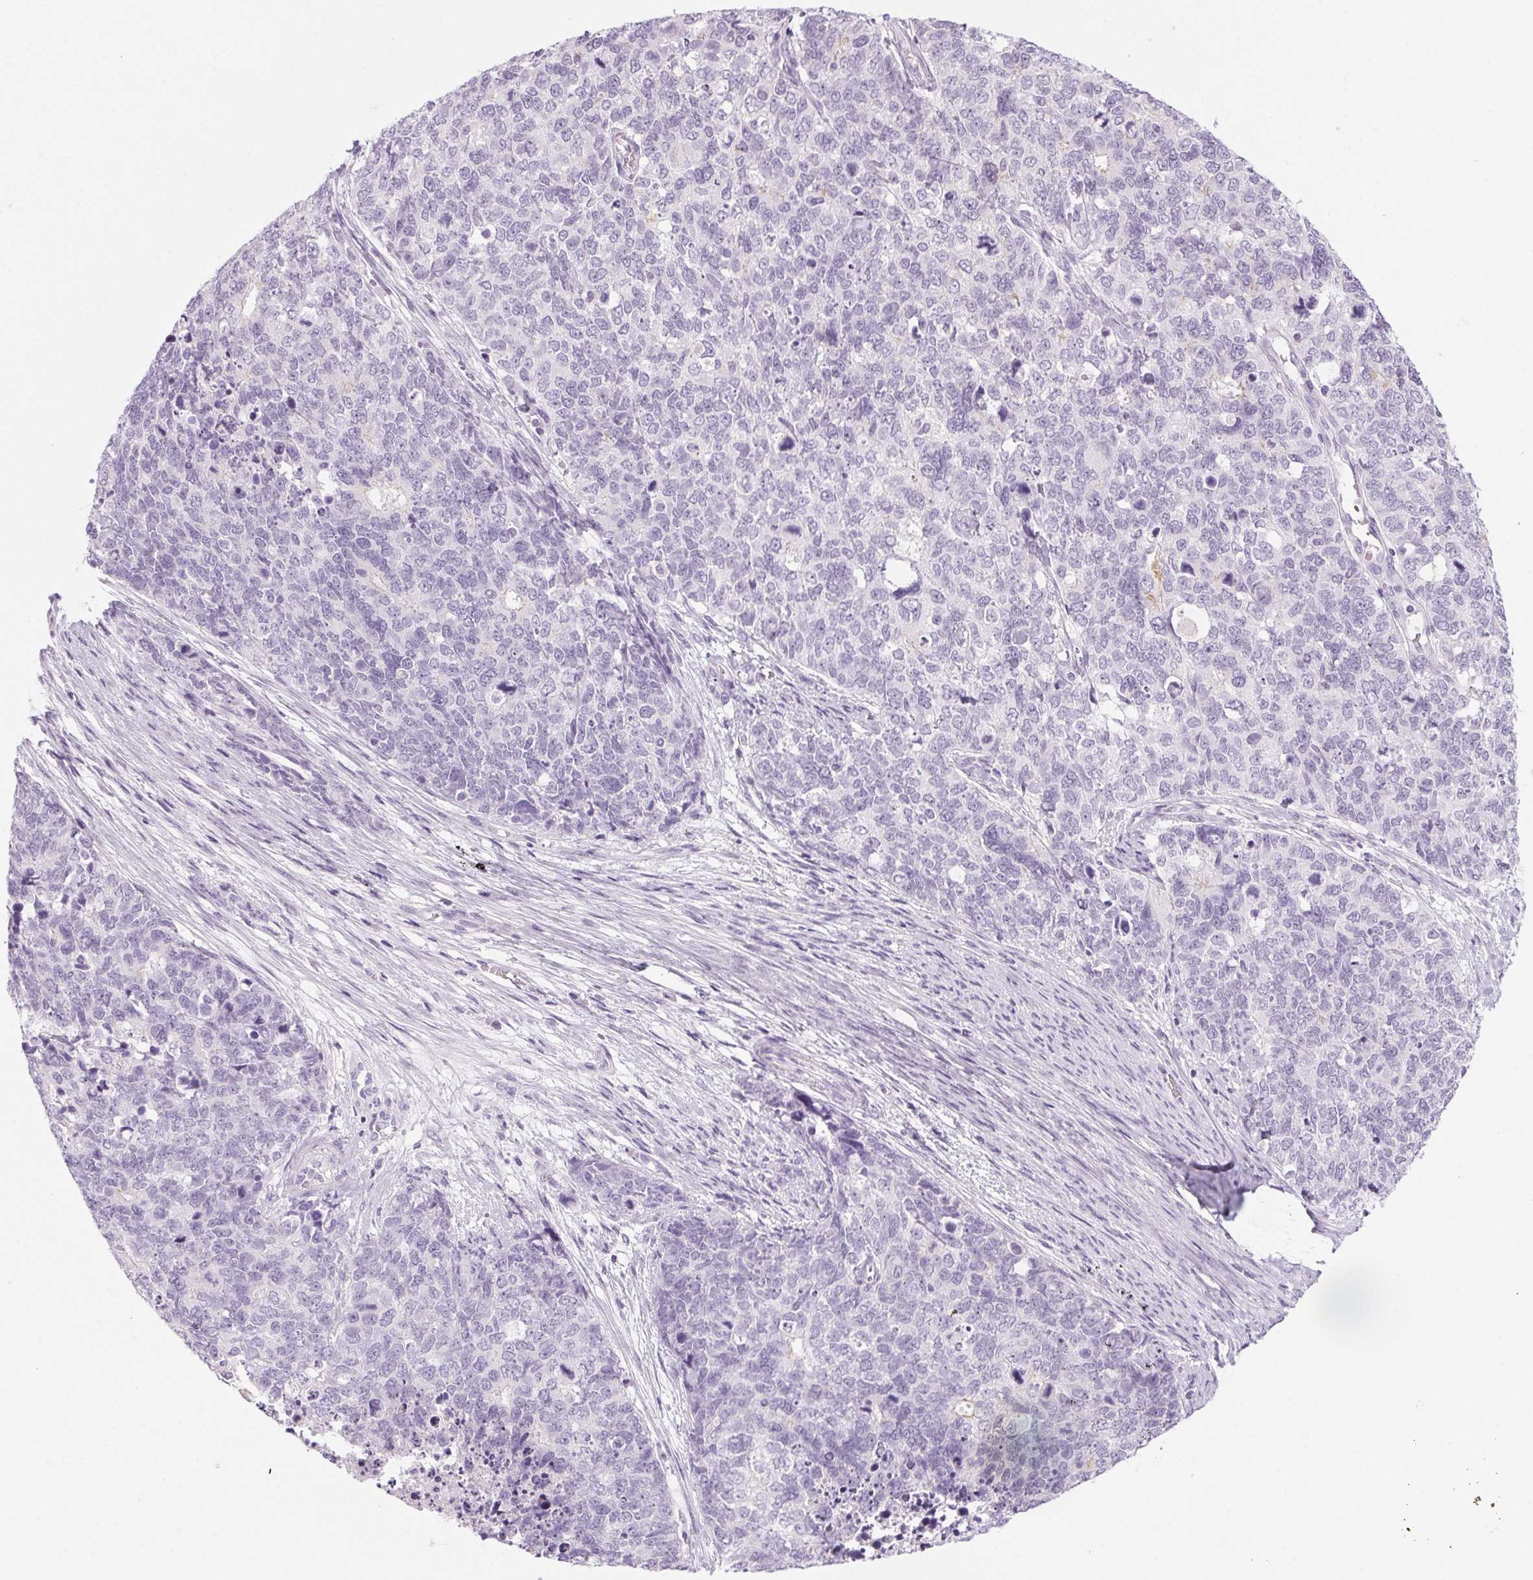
{"staining": {"intensity": "negative", "quantity": "none", "location": "none"}, "tissue": "cervical cancer", "cell_type": "Tumor cells", "image_type": "cancer", "snomed": [{"axis": "morphology", "description": "Squamous cell carcinoma, NOS"}, {"axis": "topography", "description": "Cervix"}], "caption": "Immunohistochemistry (IHC) of cervical squamous cell carcinoma displays no positivity in tumor cells.", "gene": "LRP2", "patient": {"sex": "female", "age": 63}}